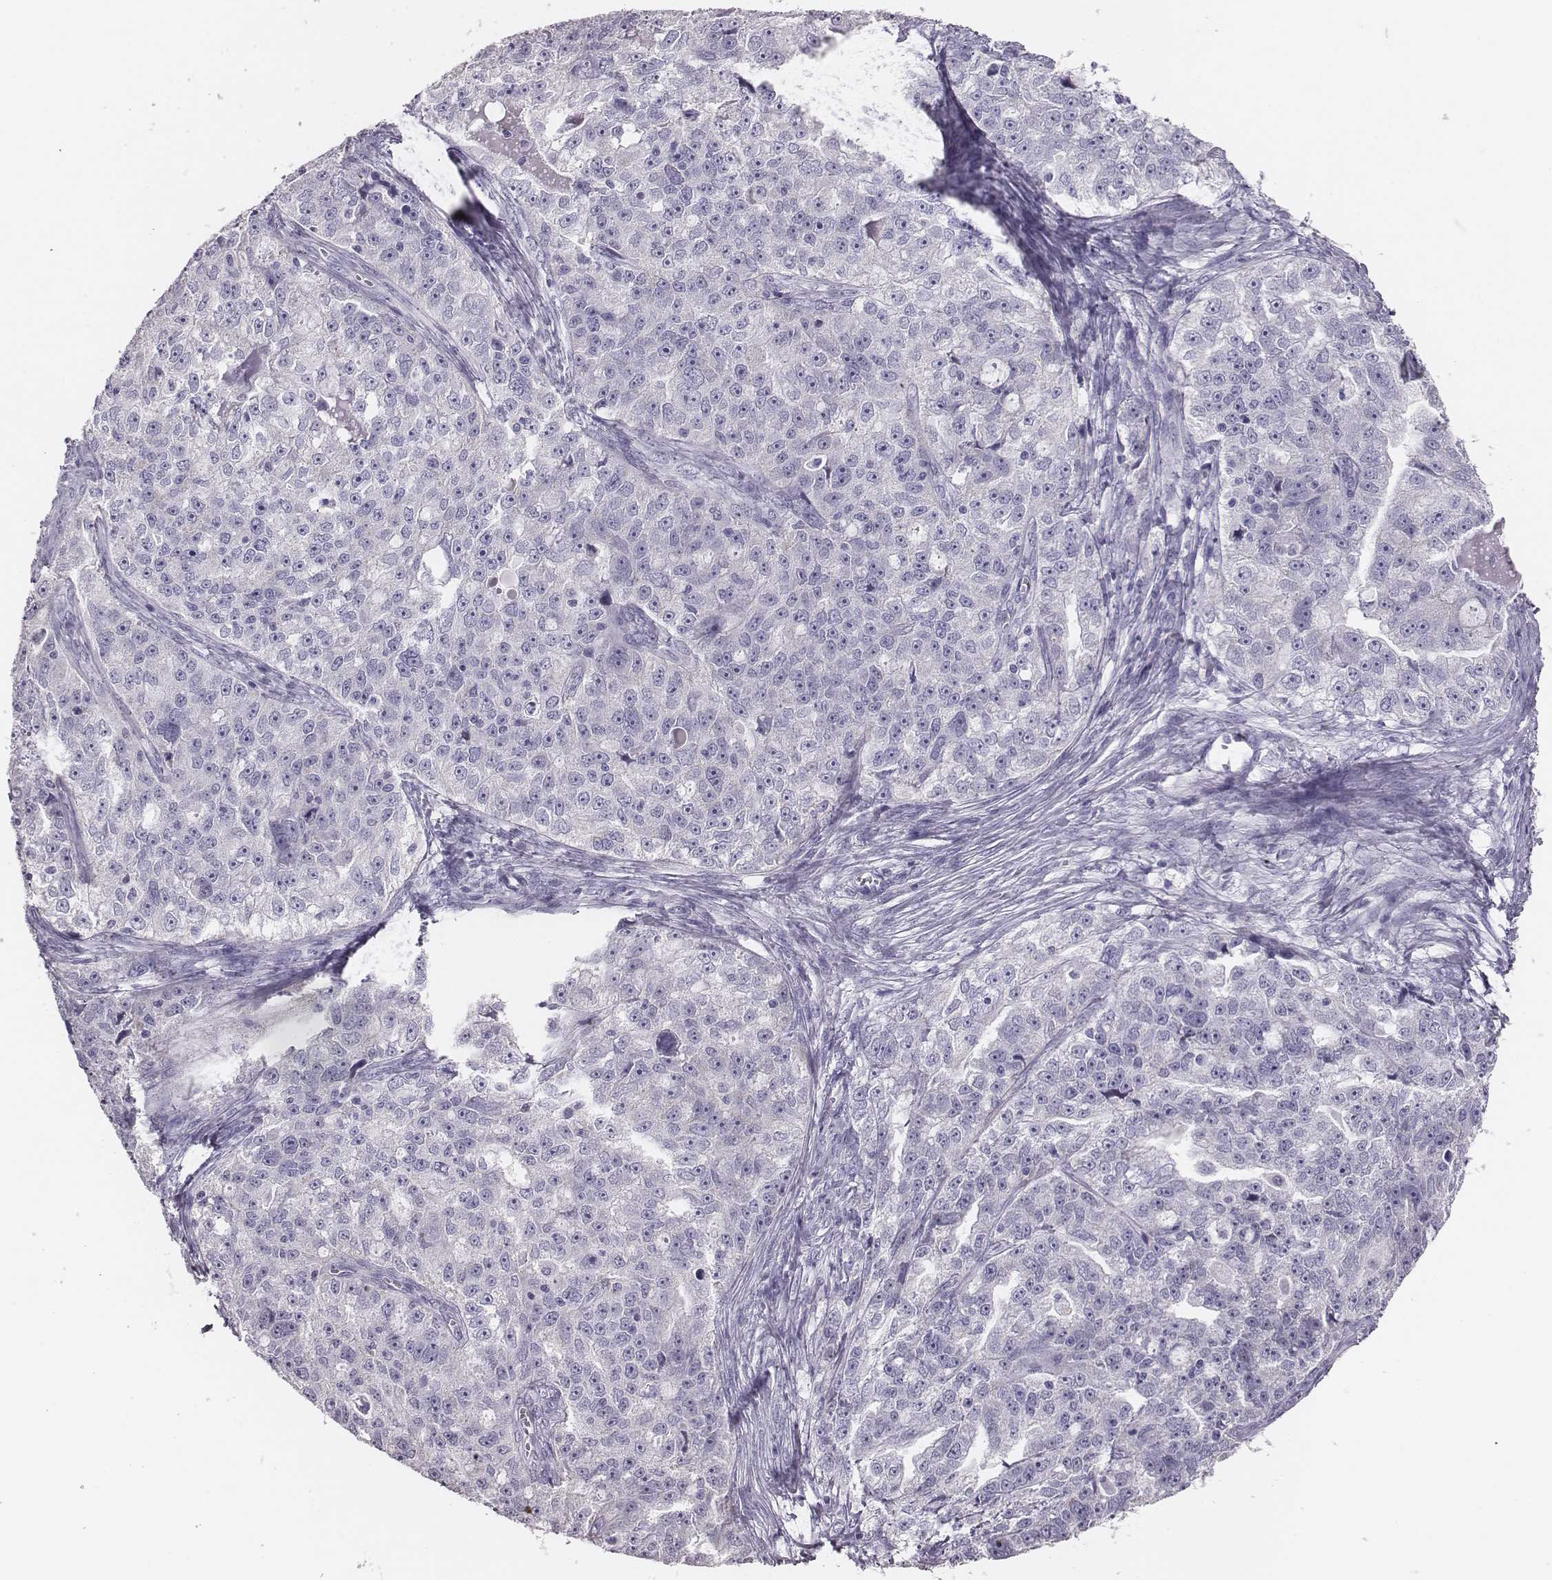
{"staining": {"intensity": "negative", "quantity": "none", "location": "none"}, "tissue": "ovarian cancer", "cell_type": "Tumor cells", "image_type": "cancer", "snomed": [{"axis": "morphology", "description": "Cystadenocarcinoma, serous, NOS"}, {"axis": "topography", "description": "Ovary"}], "caption": "Photomicrograph shows no significant protein staining in tumor cells of ovarian serous cystadenocarcinoma.", "gene": "H1-6", "patient": {"sex": "female", "age": 51}}